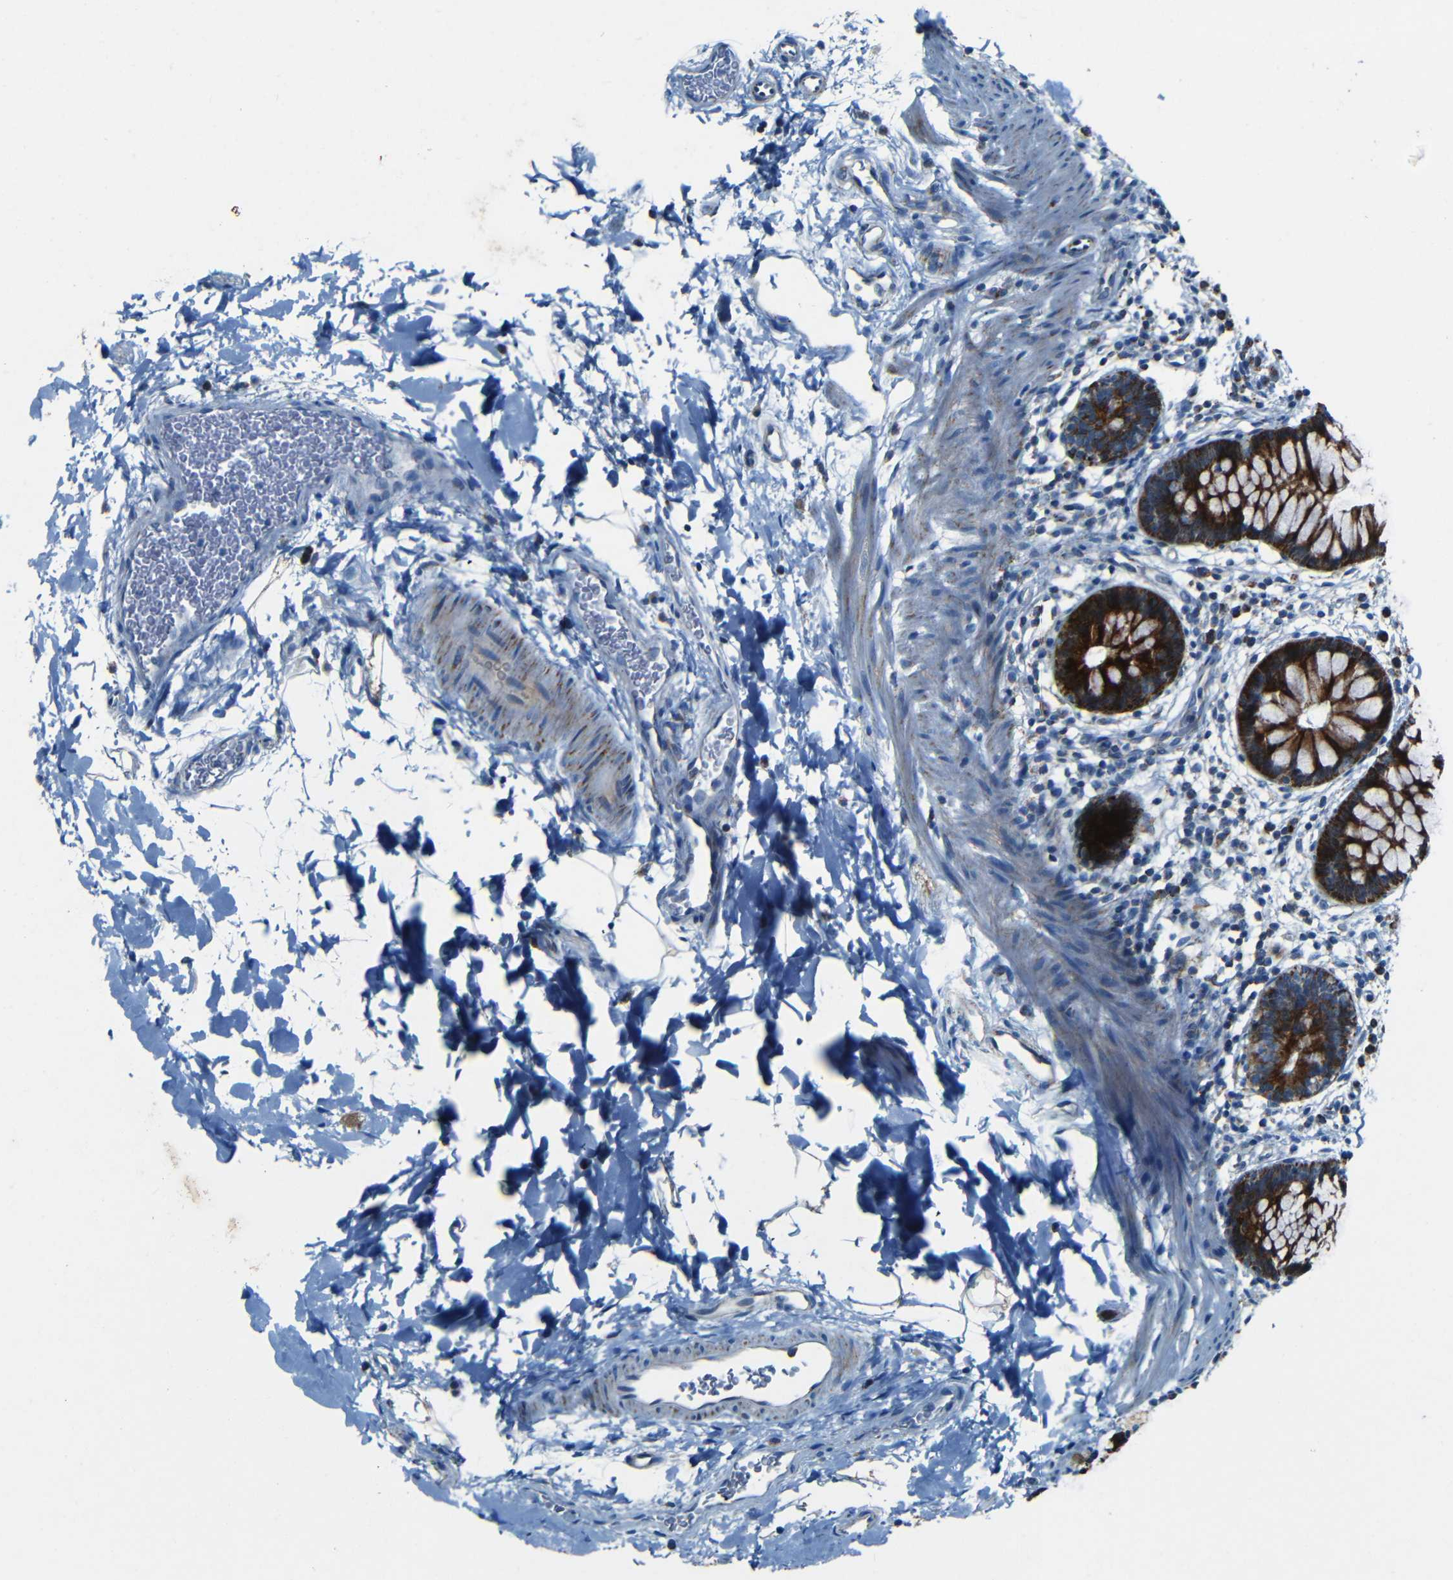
{"staining": {"intensity": "strong", "quantity": ">75%", "location": "cytoplasmic/membranous"}, "tissue": "rectum", "cell_type": "Glandular cells", "image_type": "normal", "snomed": [{"axis": "morphology", "description": "Normal tissue, NOS"}, {"axis": "topography", "description": "Rectum"}], "caption": "Unremarkable rectum demonstrates strong cytoplasmic/membranous expression in approximately >75% of glandular cells.", "gene": "WSCD2", "patient": {"sex": "female", "age": 24}}